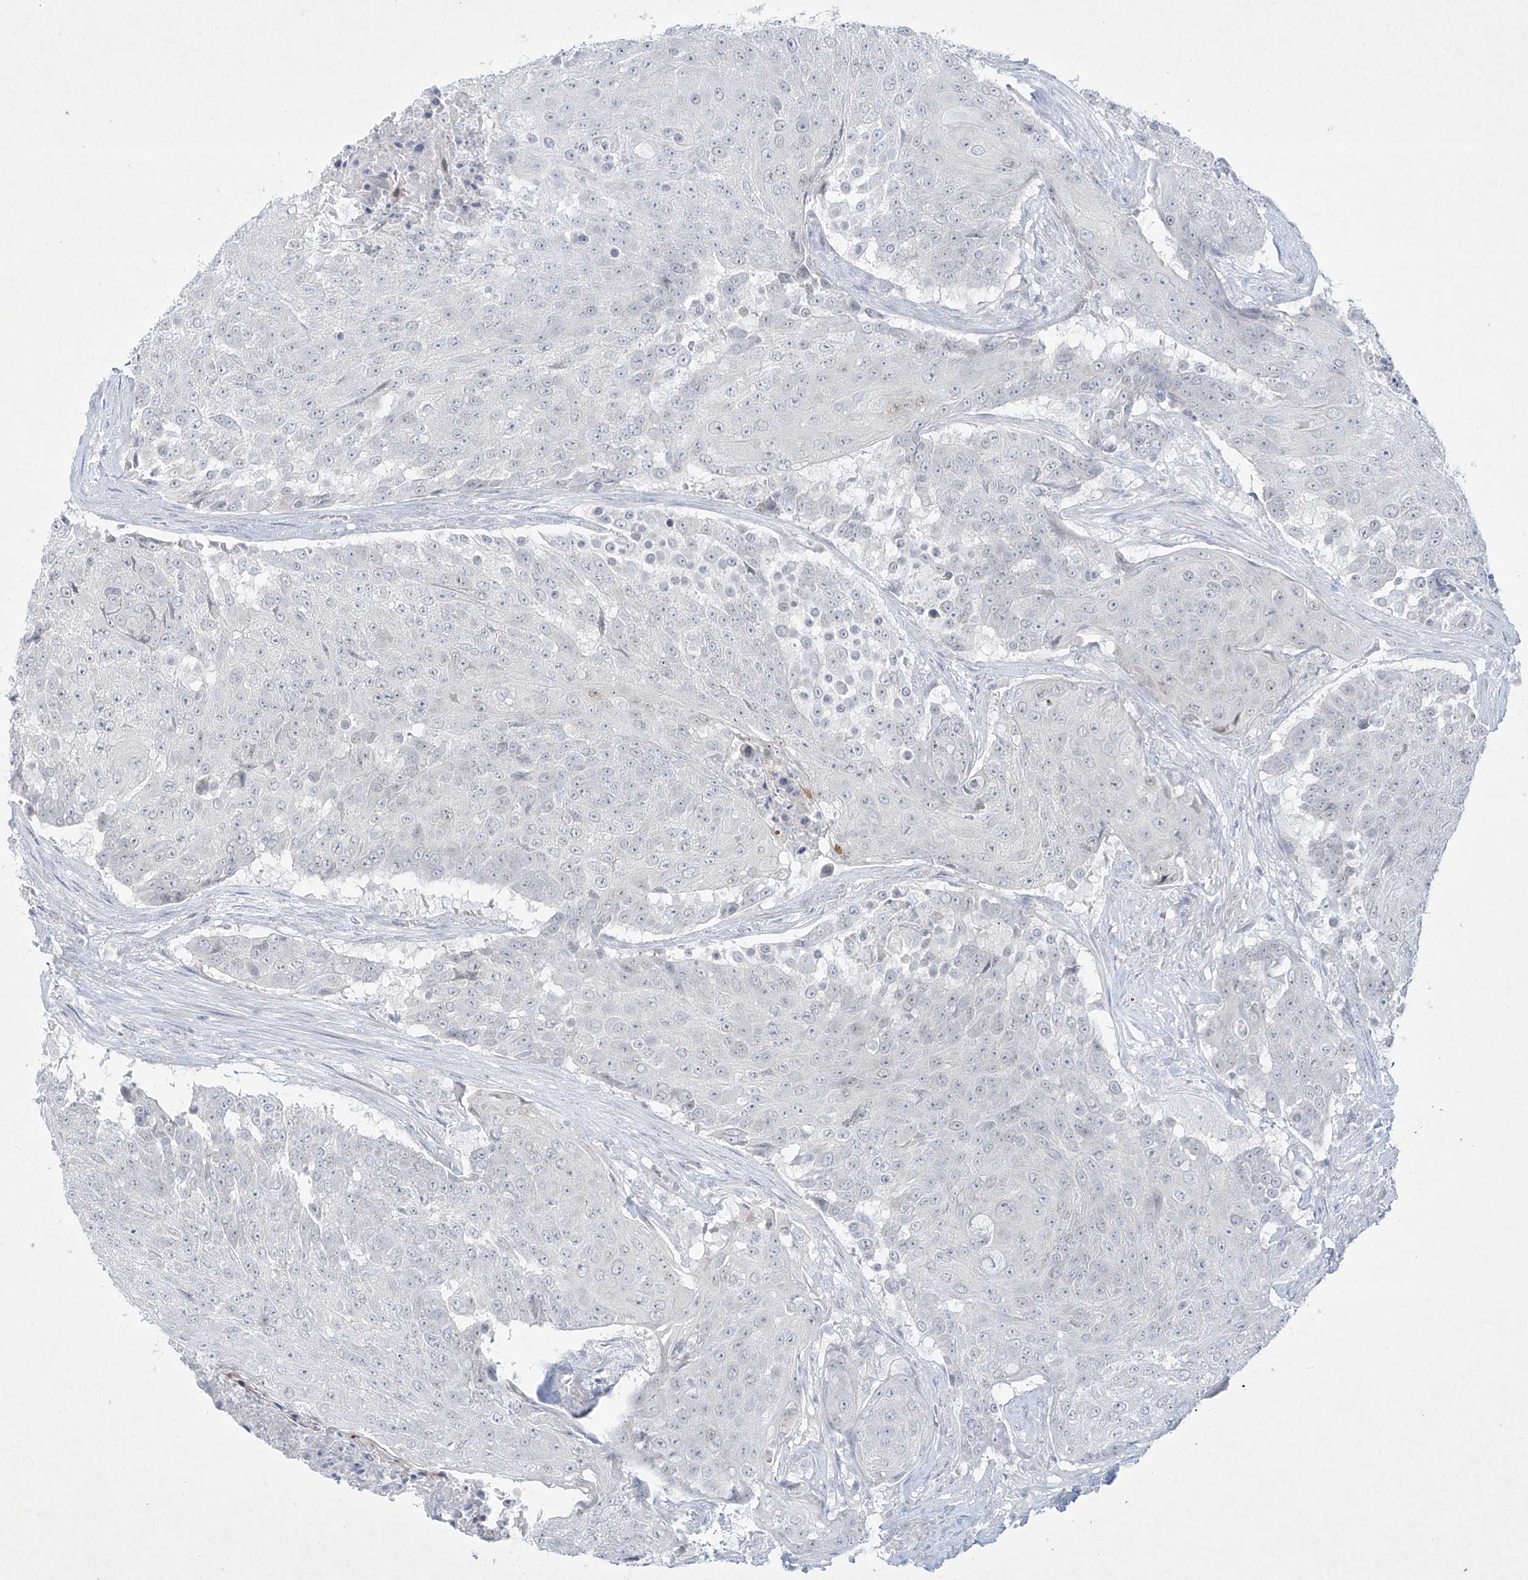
{"staining": {"intensity": "negative", "quantity": "none", "location": "none"}, "tissue": "urothelial cancer", "cell_type": "Tumor cells", "image_type": "cancer", "snomed": [{"axis": "morphology", "description": "Urothelial carcinoma, High grade"}, {"axis": "topography", "description": "Urinary bladder"}], "caption": "Immunohistochemical staining of human urothelial cancer shows no significant expression in tumor cells. Nuclei are stained in blue.", "gene": "PAX6", "patient": {"sex": "female", "age": 63}}